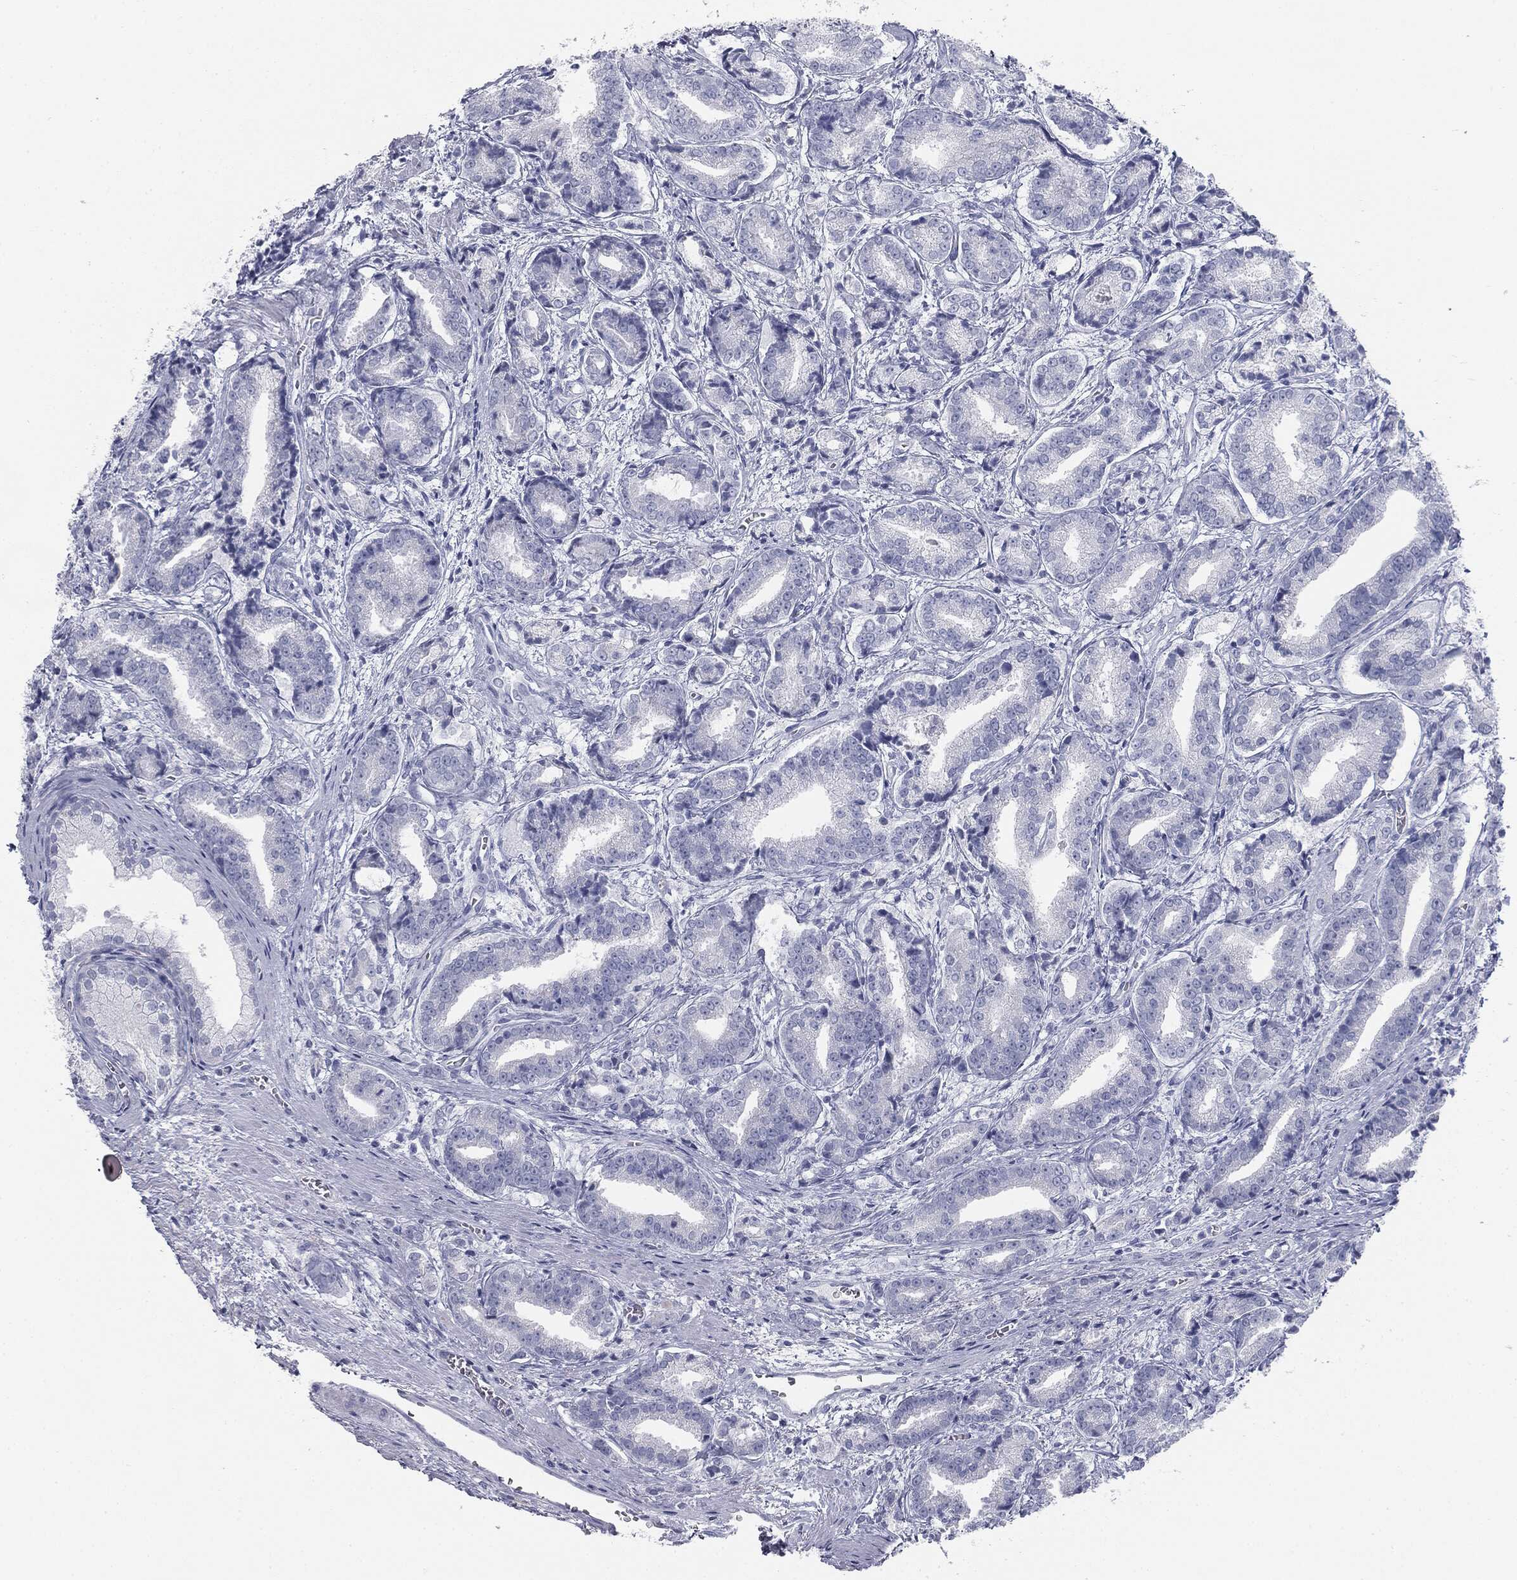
{"staining": {"intensity": "negative", "quantity": "none", "location": "none"}, "tissue": "prostate cancer", "cell_type": "Tumor cells", "image_type": "cancer", "snomed": [{"axis": "morphology", "description": "Adenocarcinoma, High grade"}, {"axis": "topography", "description": "Prostate and seminal vesicle, NOS"}], "caption": "Adenocarcinoma (high-grade) (prostate) stained for a protein using IHC exhibits no expression tumor cells.", "gene": "TPO", "patient": {"sex": "male", "age": 61}}